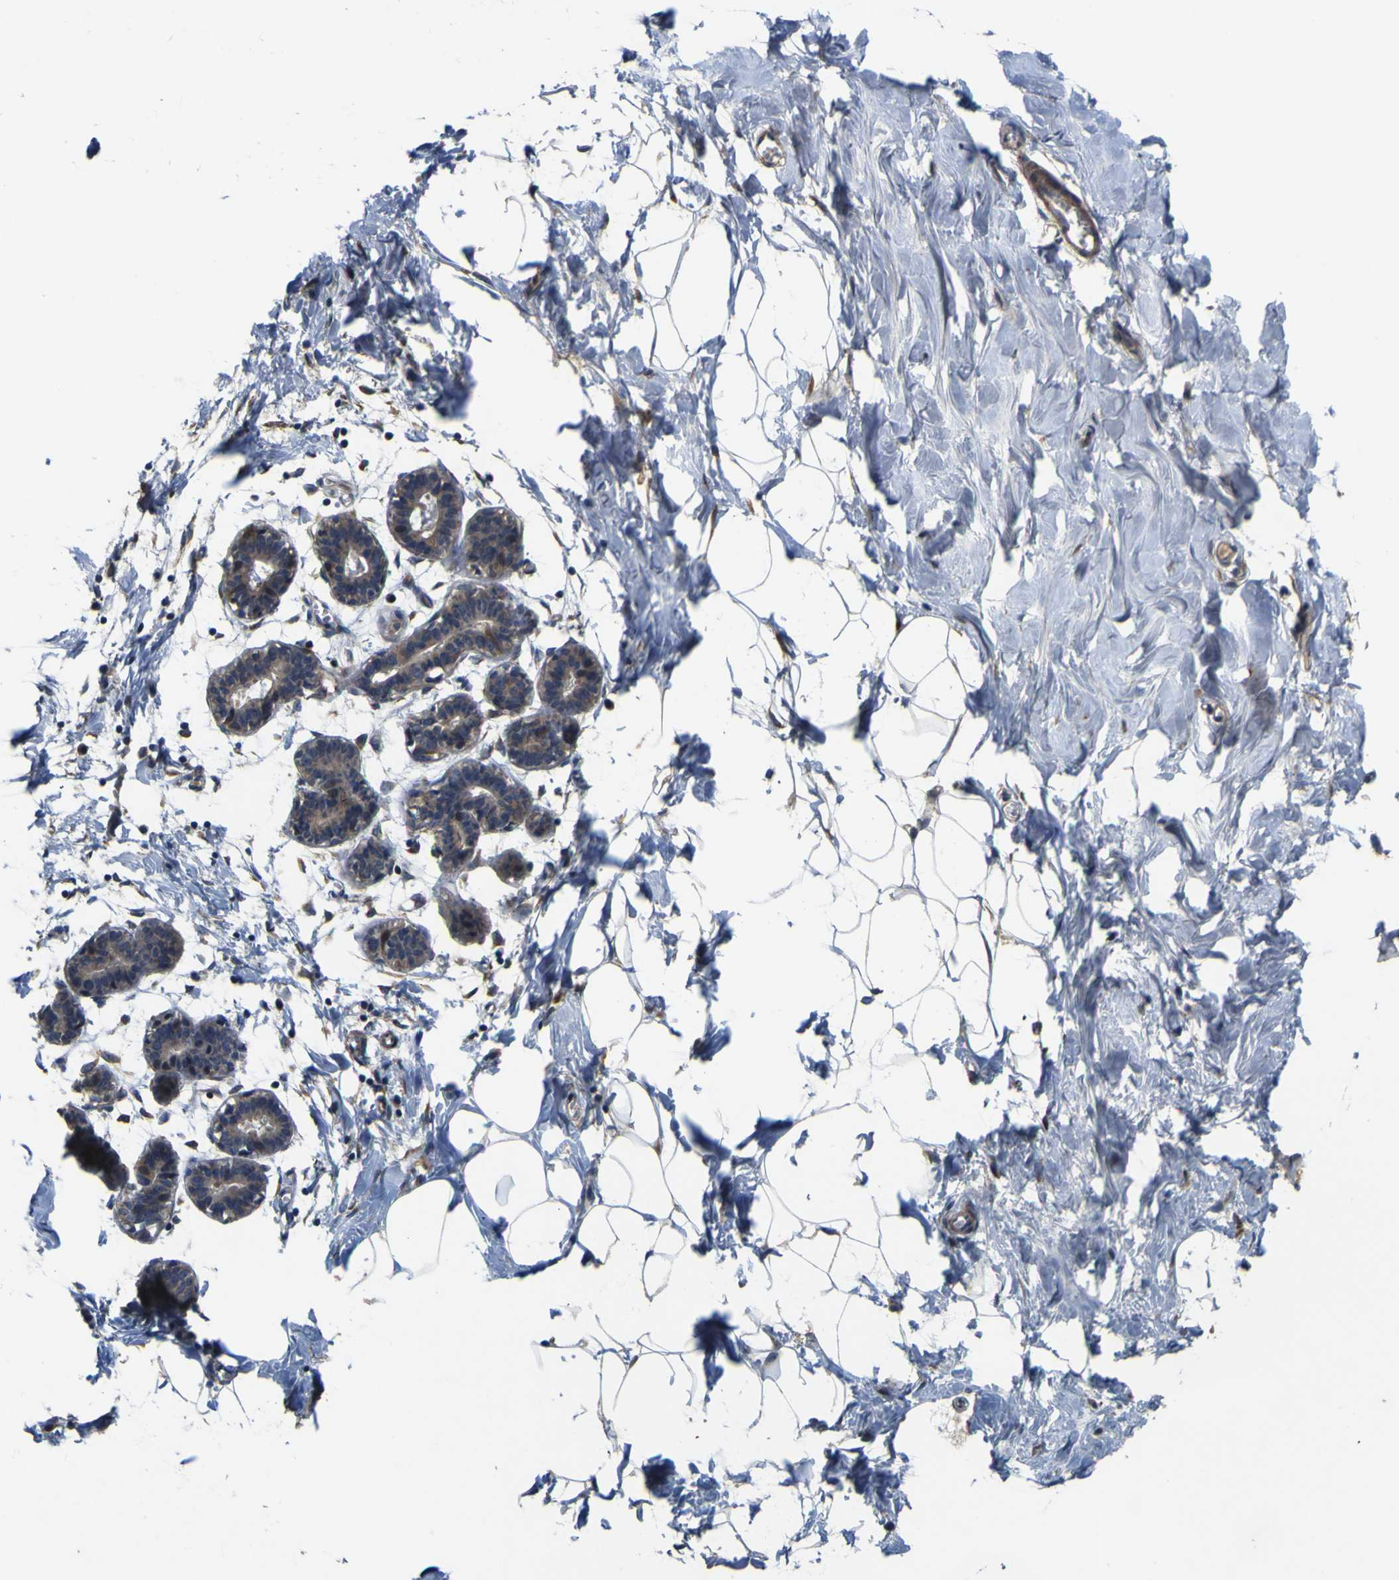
{"staining": {"intensity": "negative", "quantity": "none", "location": "none"}, "tissue": "breast", "cell_type": "Adipocytes", "image_type": "normal", "snomed": [{"axis": "morphology", "description": "Normal tissue, NOS"}, {"axis": "topography", "description": "Breast"}], "caption": "Adipocytes are negative for protein expression in benign human breast. (DAB IHC, high magnification).", "gene": "IRAK2", "patient": {"sex": "female", "age": 27}}